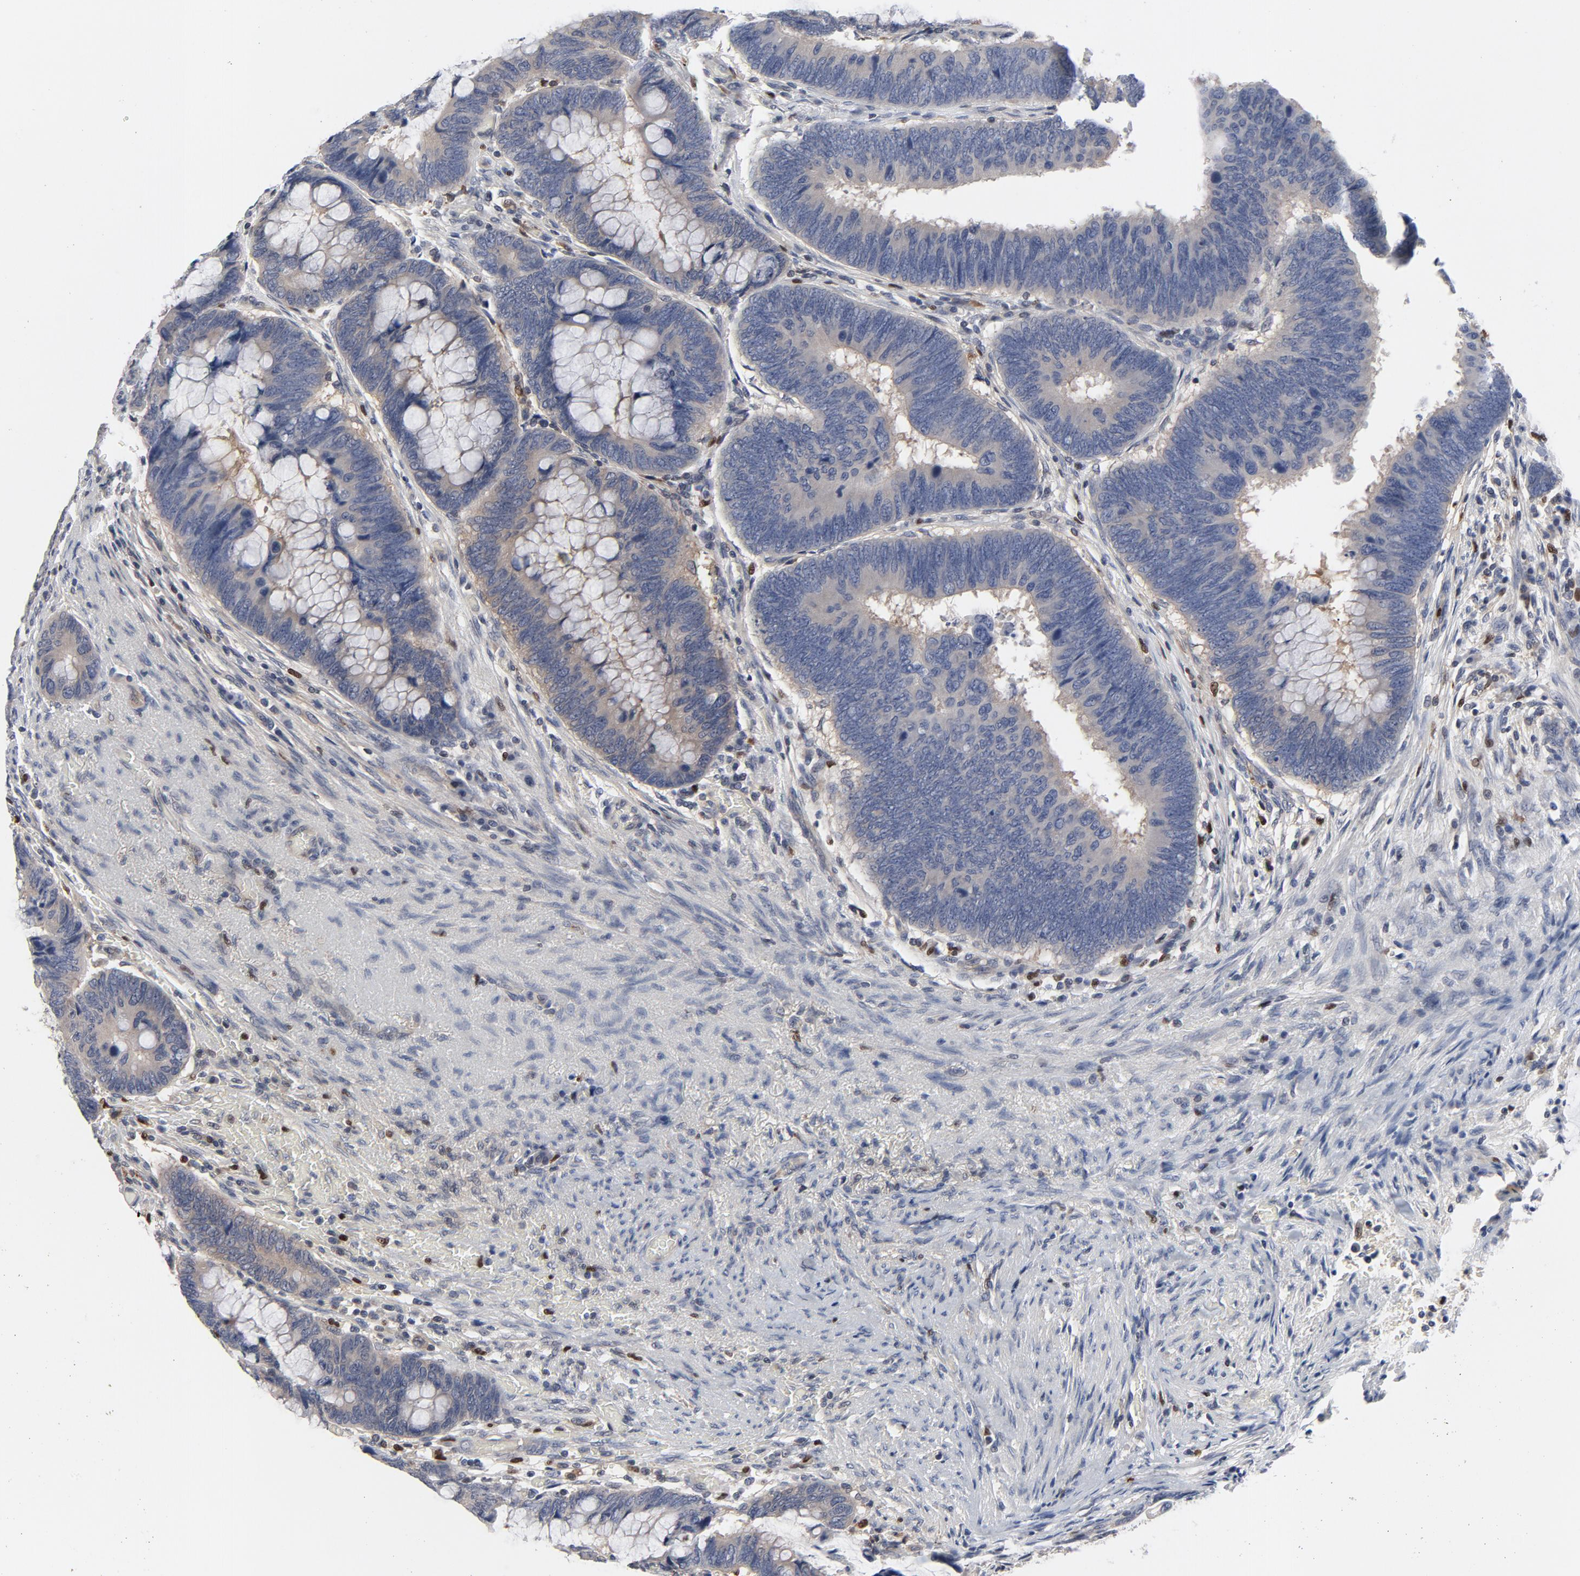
{"staining": {"intensity": "weak", "quantity": "25%-75%", "location": "cytoplasmic/membranous"}, "tissue": "colorectal cancer", "cell_type": "Tumor cells", "image_type": "cancer", "snomed": [{"axis": "morphology", "description": "Normal tissue, NOS"}, {"axis": "morphology", "description": "Adenocarcinoma, NOS"}, {"axis": "topography", "description": "Rectum"}], "caption": "Approximately 25%-75% of tumor cells in human colorectal cancer (adenocarcinoma) show weak cytoplasmic/membranous protein expression as visualized by brown immunohistochemical staining.", "gene": "NFKB1", "patient": {"sex": "male", "age": 92}}